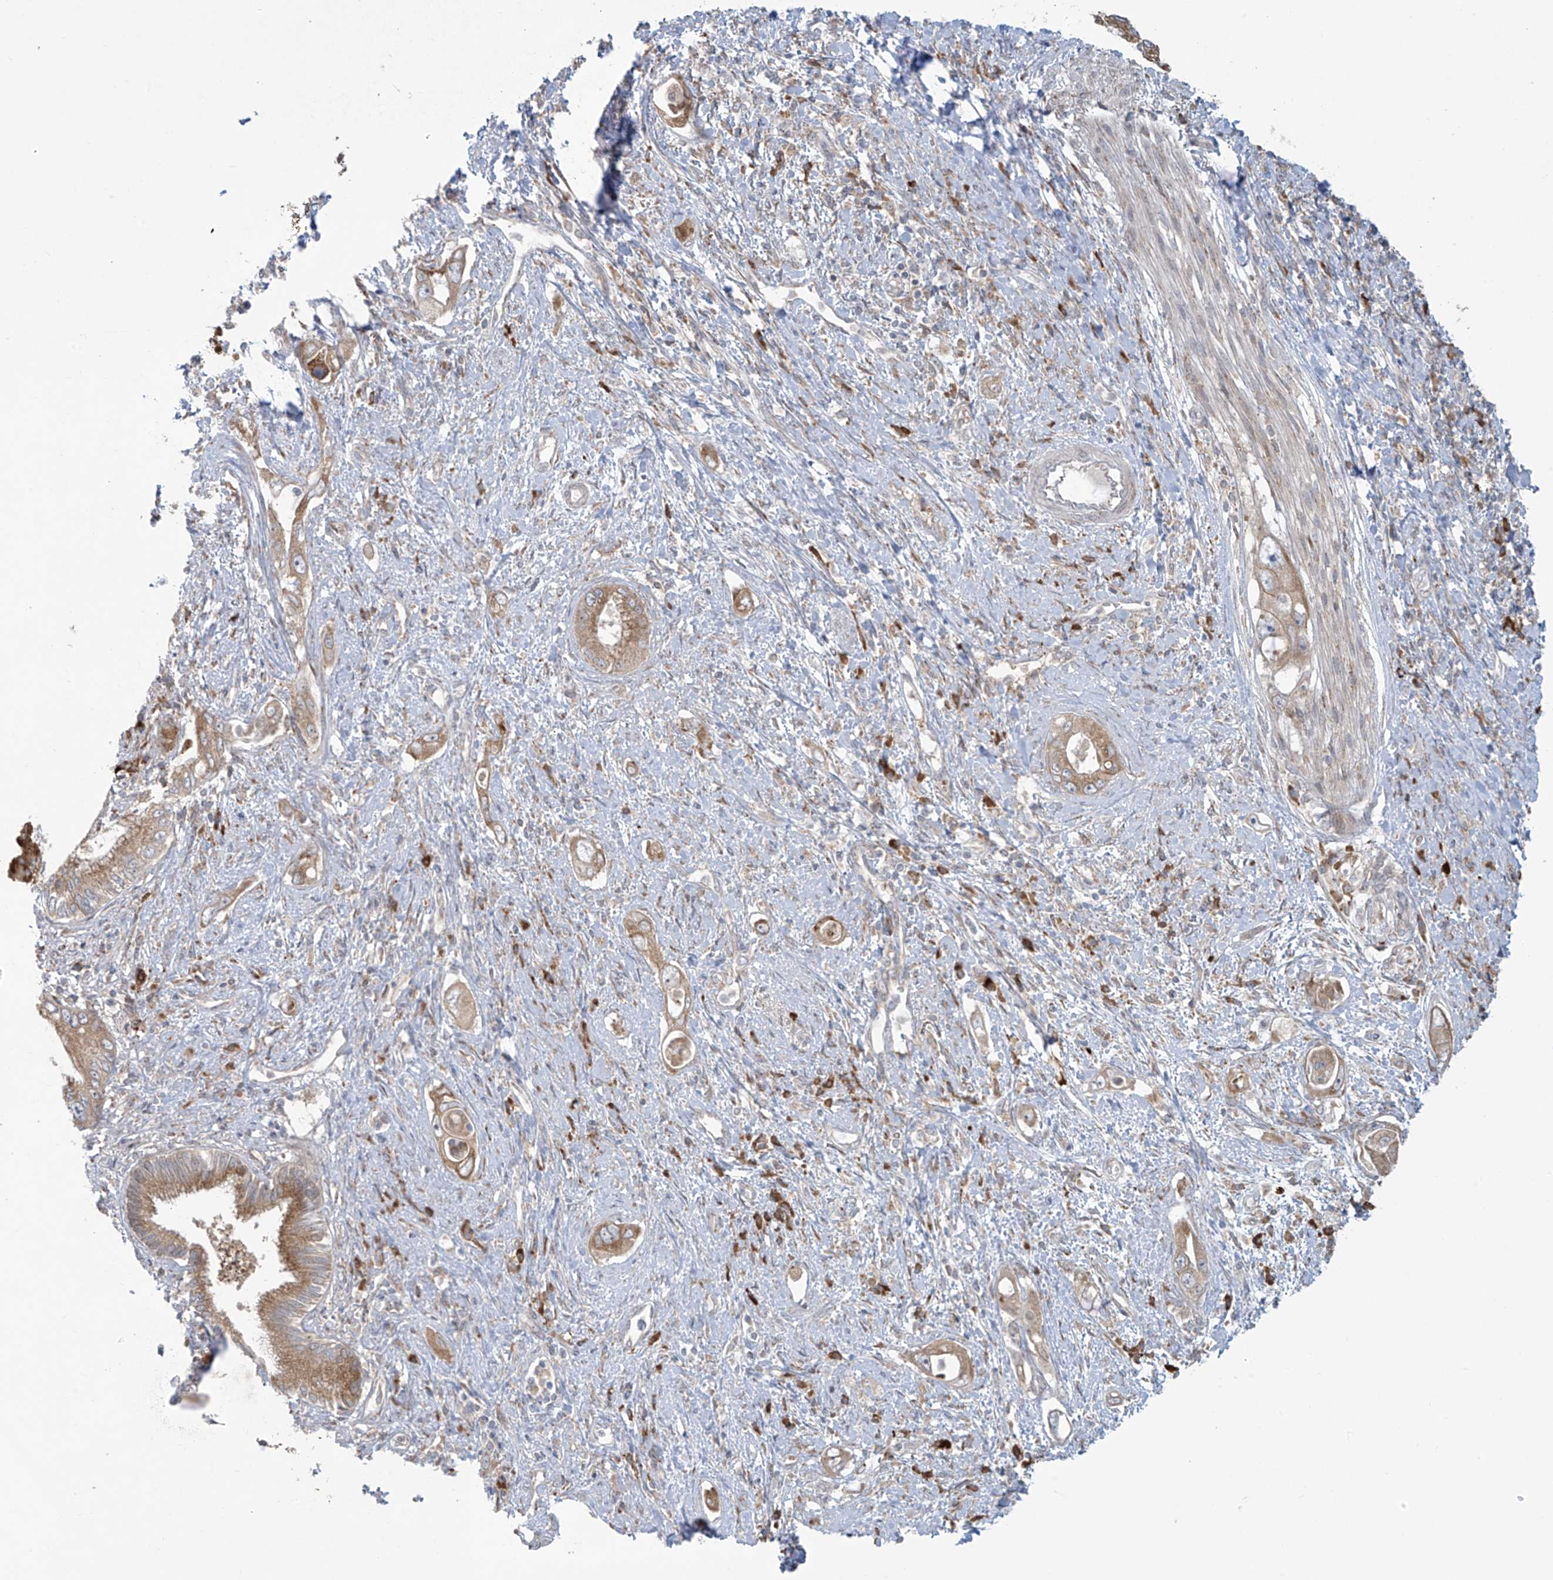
{"staining": {"intensity": "moderate", "quantity": ">75%", "location": "cytoplasmic/membranous"}, "tissue": "pancreatic cancer", "cell_type": "Tumor cells", "image_type": "cancer", "snomed": [{"axis": "morphology", "description": "Inflammation, NOS"}, {"axis": "morphology", "description": "Adenocarcinoma, NOS"}, {"axis": "topography", "description": "Pancreas"}], "caption": "This micrograph shows immunohistochemistry staining of pancreatic adenocarcinoma, with medium moderate cytoplasmic/membranous expression in approximately >75% of tumor cells.", "gene": "PPAT", "patient": {"sex": "female", "age": 56}}